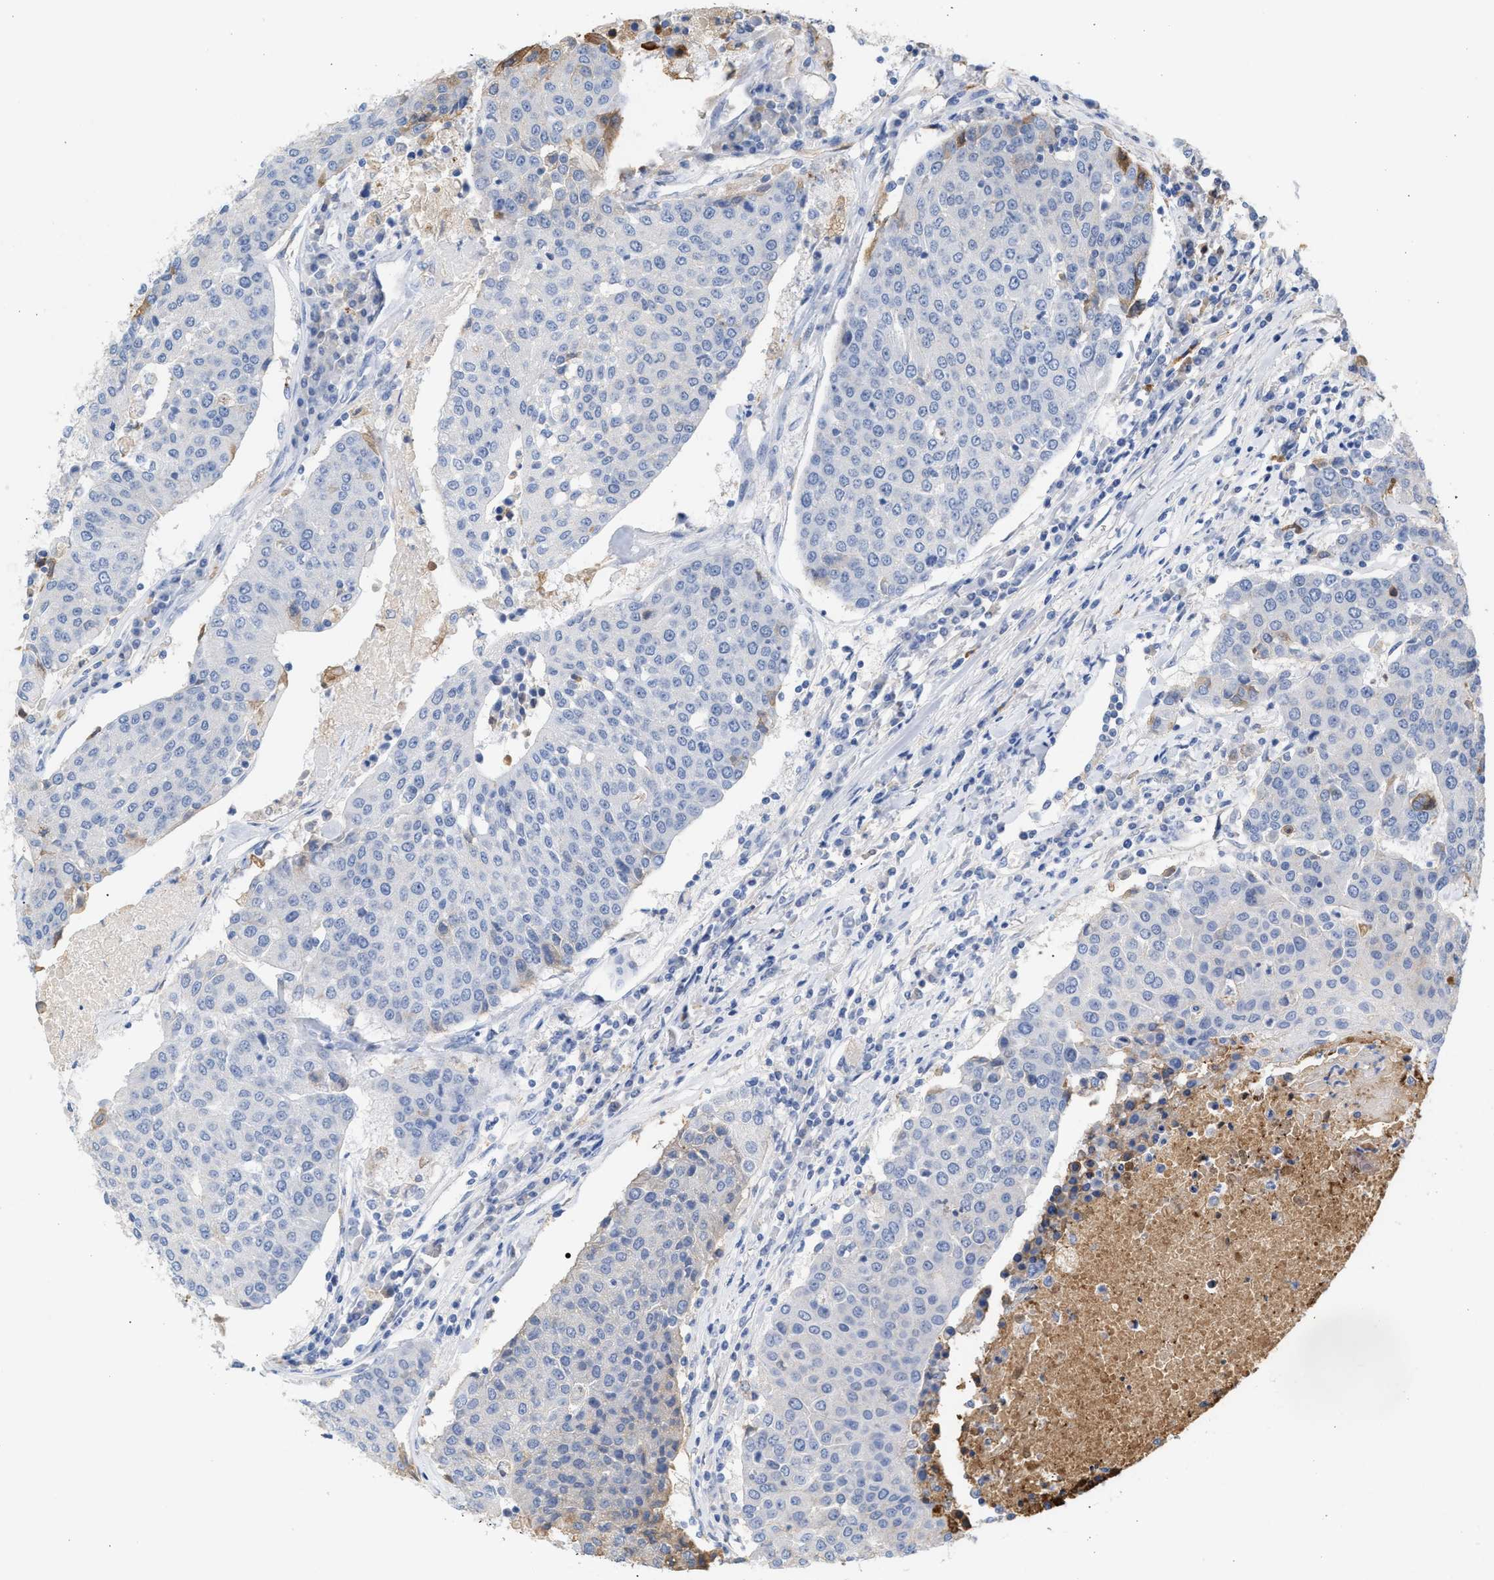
{"staining": {"intensity": "negative", "quantity": "none", "location": "none"}, "tissue": "urothelial cancer", "cell_type": "Tumor cells", "image_type": "cancer", "snomed": [{"axis": "morphology", "description": "Urothelial carcinoma, High grade"}, {"axis": "topography", "description": "Urinary bladder"}], "caption": "IHC of human urothelial cancer shows no expression in tumor cells. Brightfield microscopy of immunohistochemistry stained with DAB (brown) and hematoxylin (blue), captured at high magnification.", "gene": "APOH", "patient": {"sex": "female", "age": 85}}